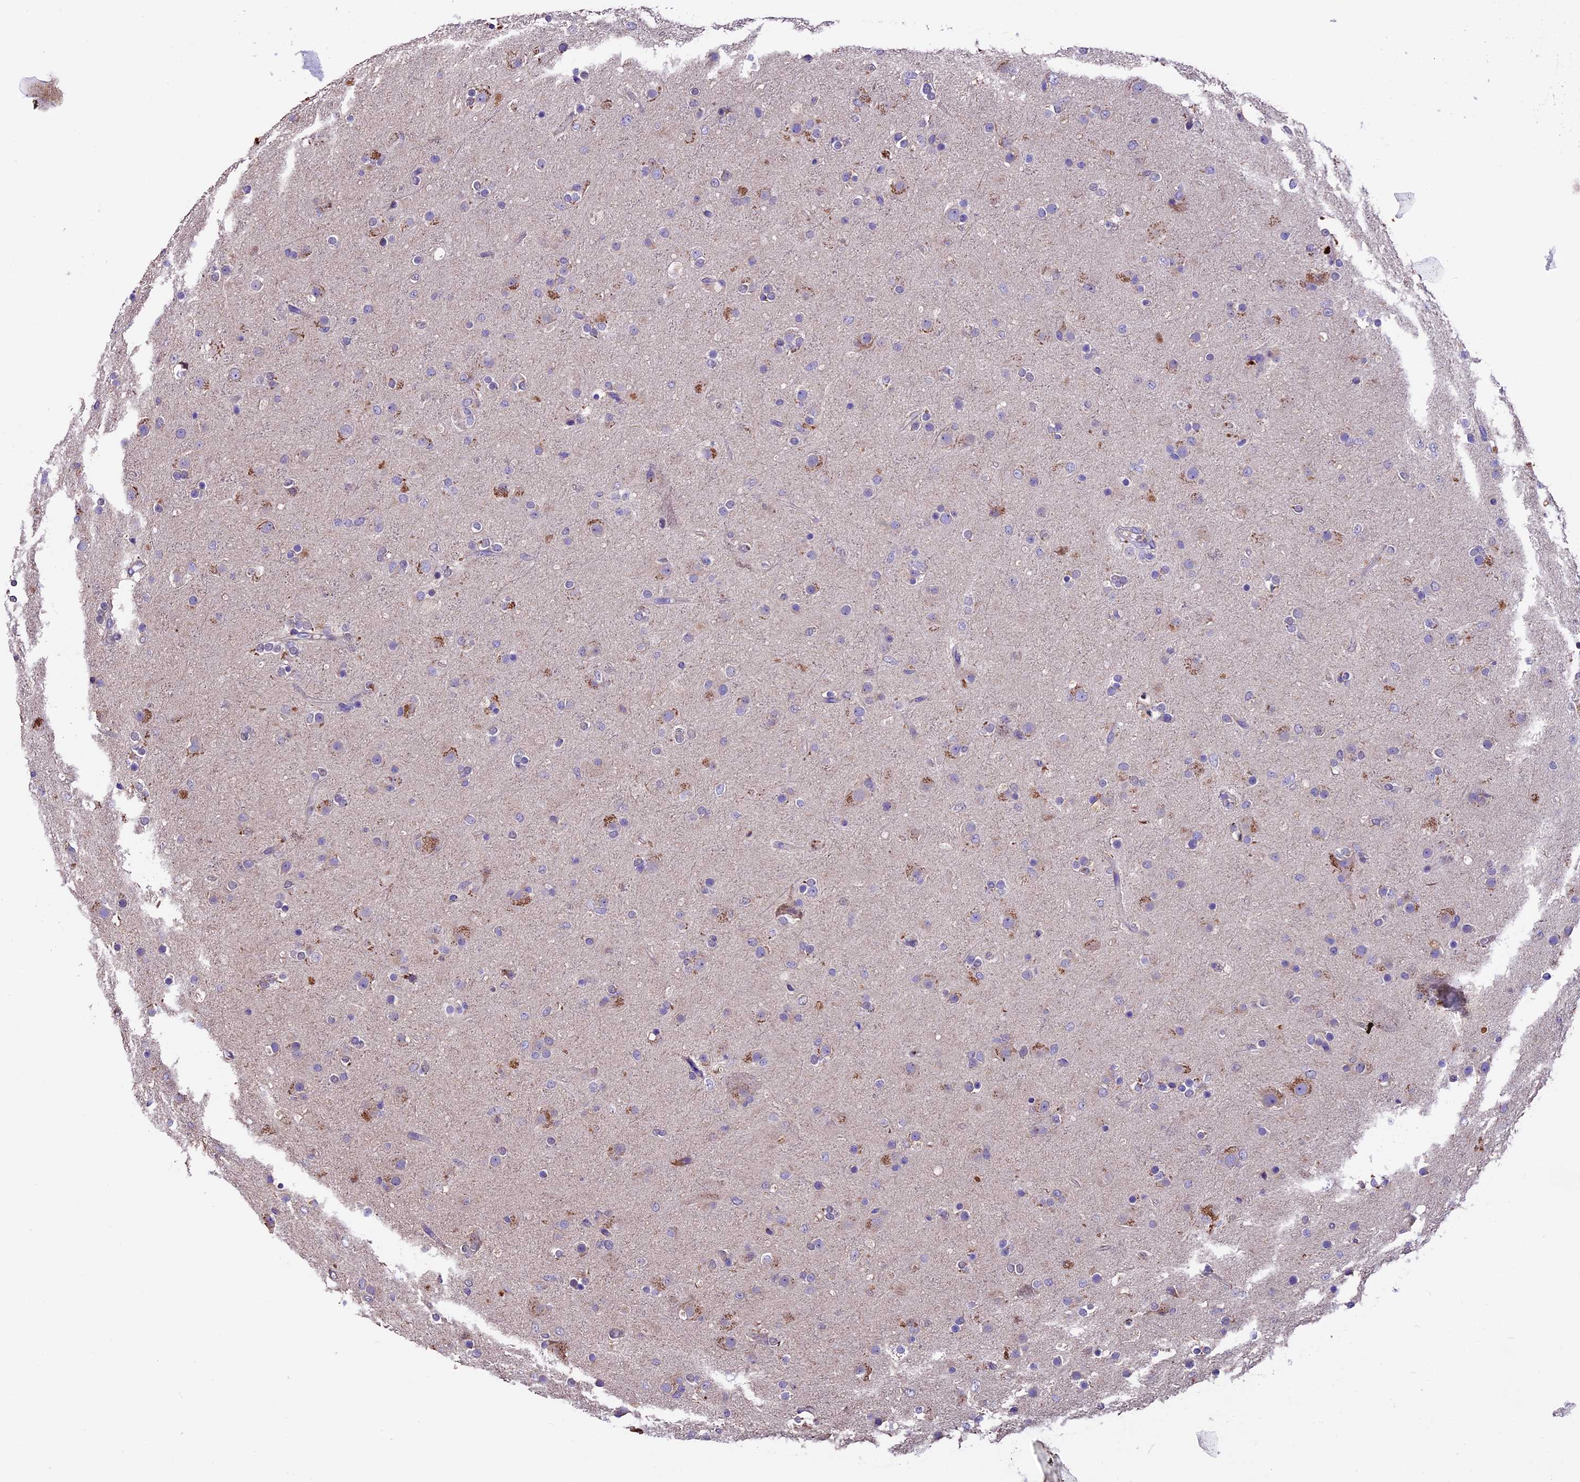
{"staining": {"intensity": "negative", "quantity": "none", "location": "none"}, "tissue": "glioma", "cell_type": "Tumor cells", "image_type": "cancer", "snomed": [{"axis": "morphology", "description": "Glioma, malignant, Low grade"}, {"axis": "topography", "description": "Brain"}], "caption": "Photomicrograph shows no protein expression in tumor cells of glioma tissue. (DAB (3,3'-diaminobenzidine) immunohistochemistry, high magnification).", "gene": "SBNO2", "patient": {"sex": "male", "age": 65}}